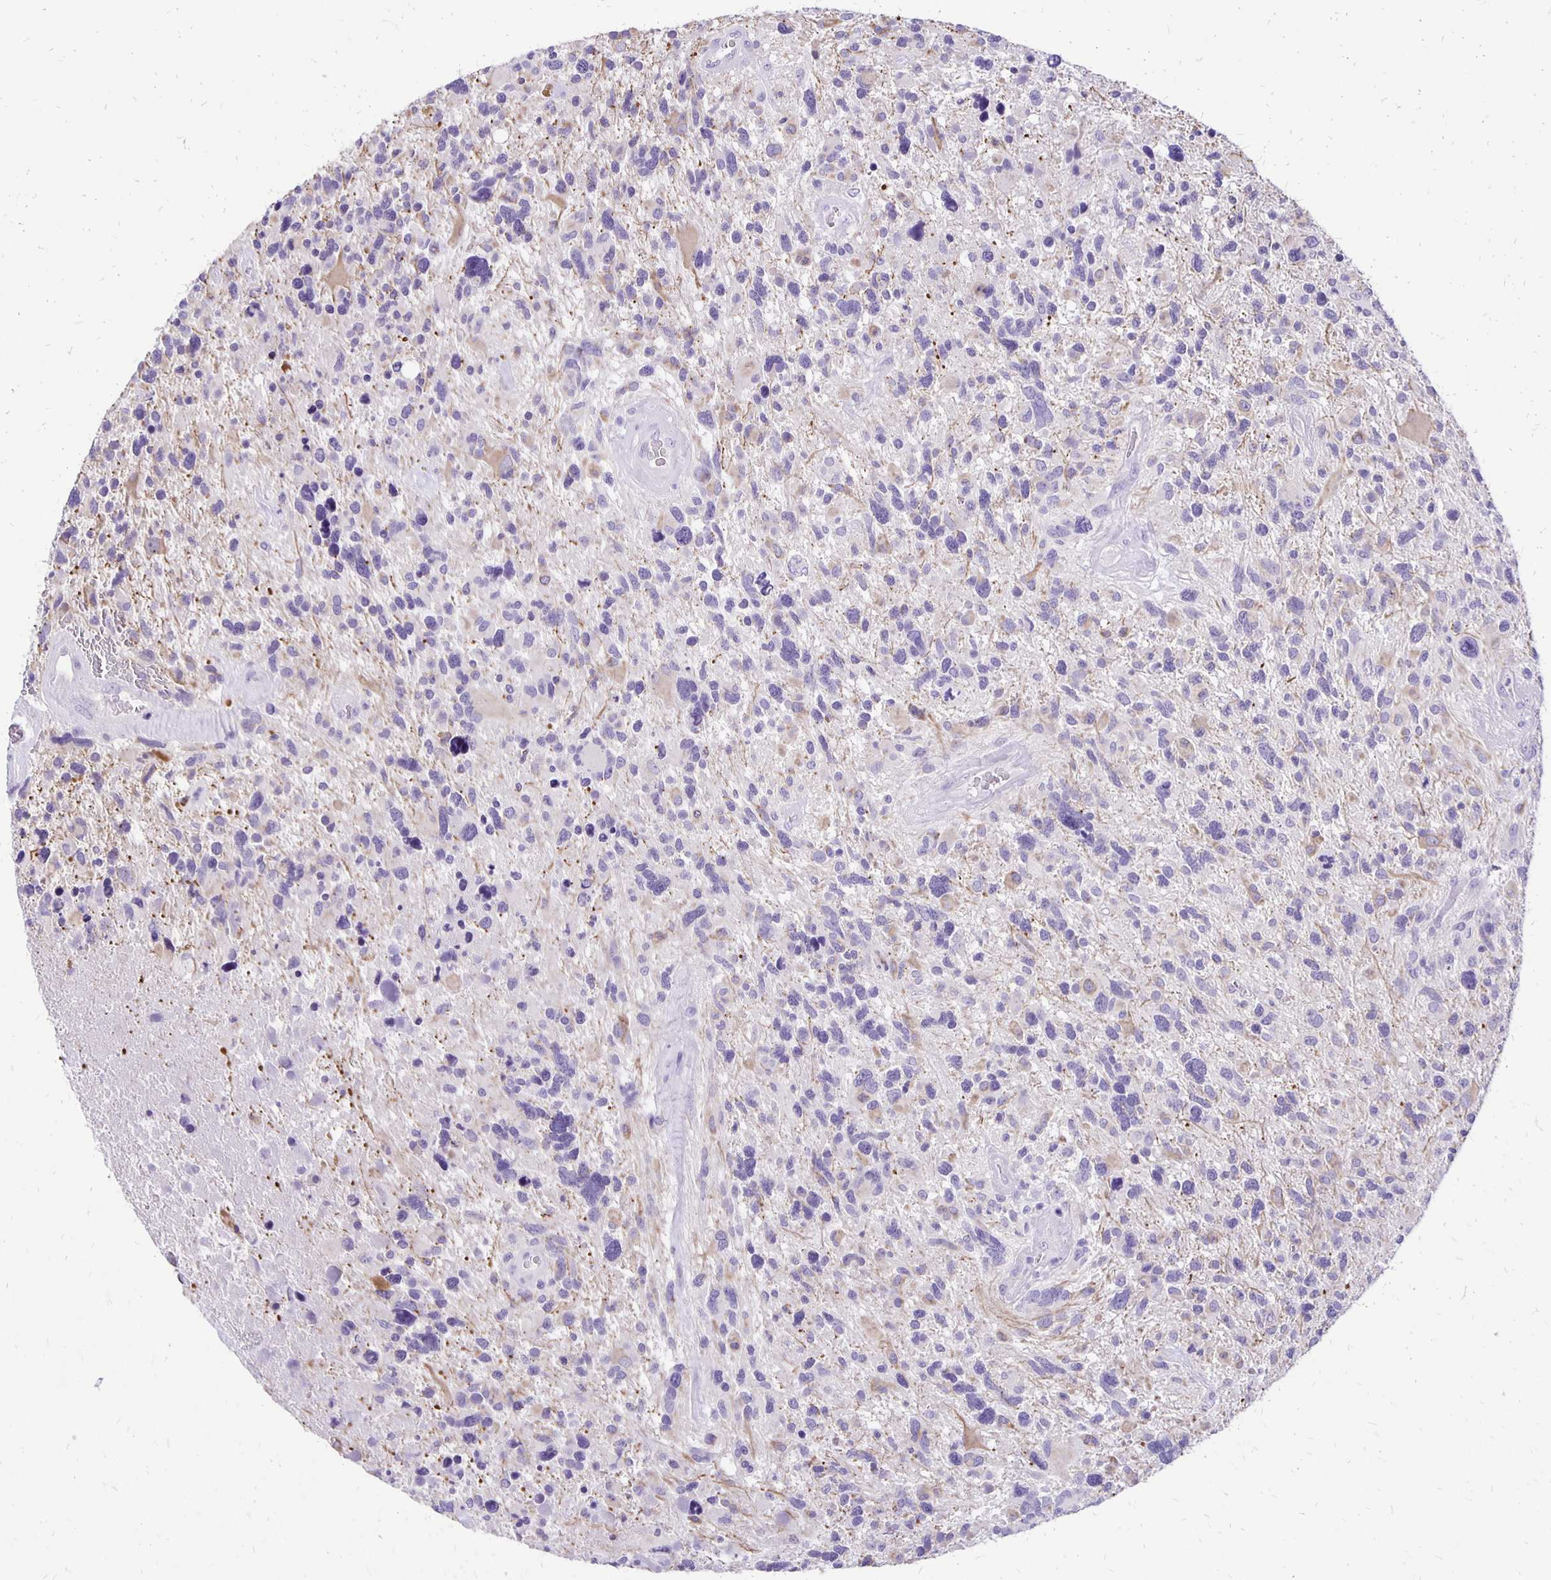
{"staining": {"intensity": "negative", "quantity": "none", "location": "none"}, "tissue": "glioma", "cell_type": "Tumor cells", "image_type": "cancer", "snomed": [{"axis": "morphology", "description": "Glioma, malignant, High grade"}, {"axis": "topography", "description": "Brain"}], "caption": "This is a micrograph of immunohistochemistry staining of malignant glioma (high-grade), which shows no positivity in tumor cells.", "gene": "ANKRD45", "patient": {"sex": "male", "age": 49}}